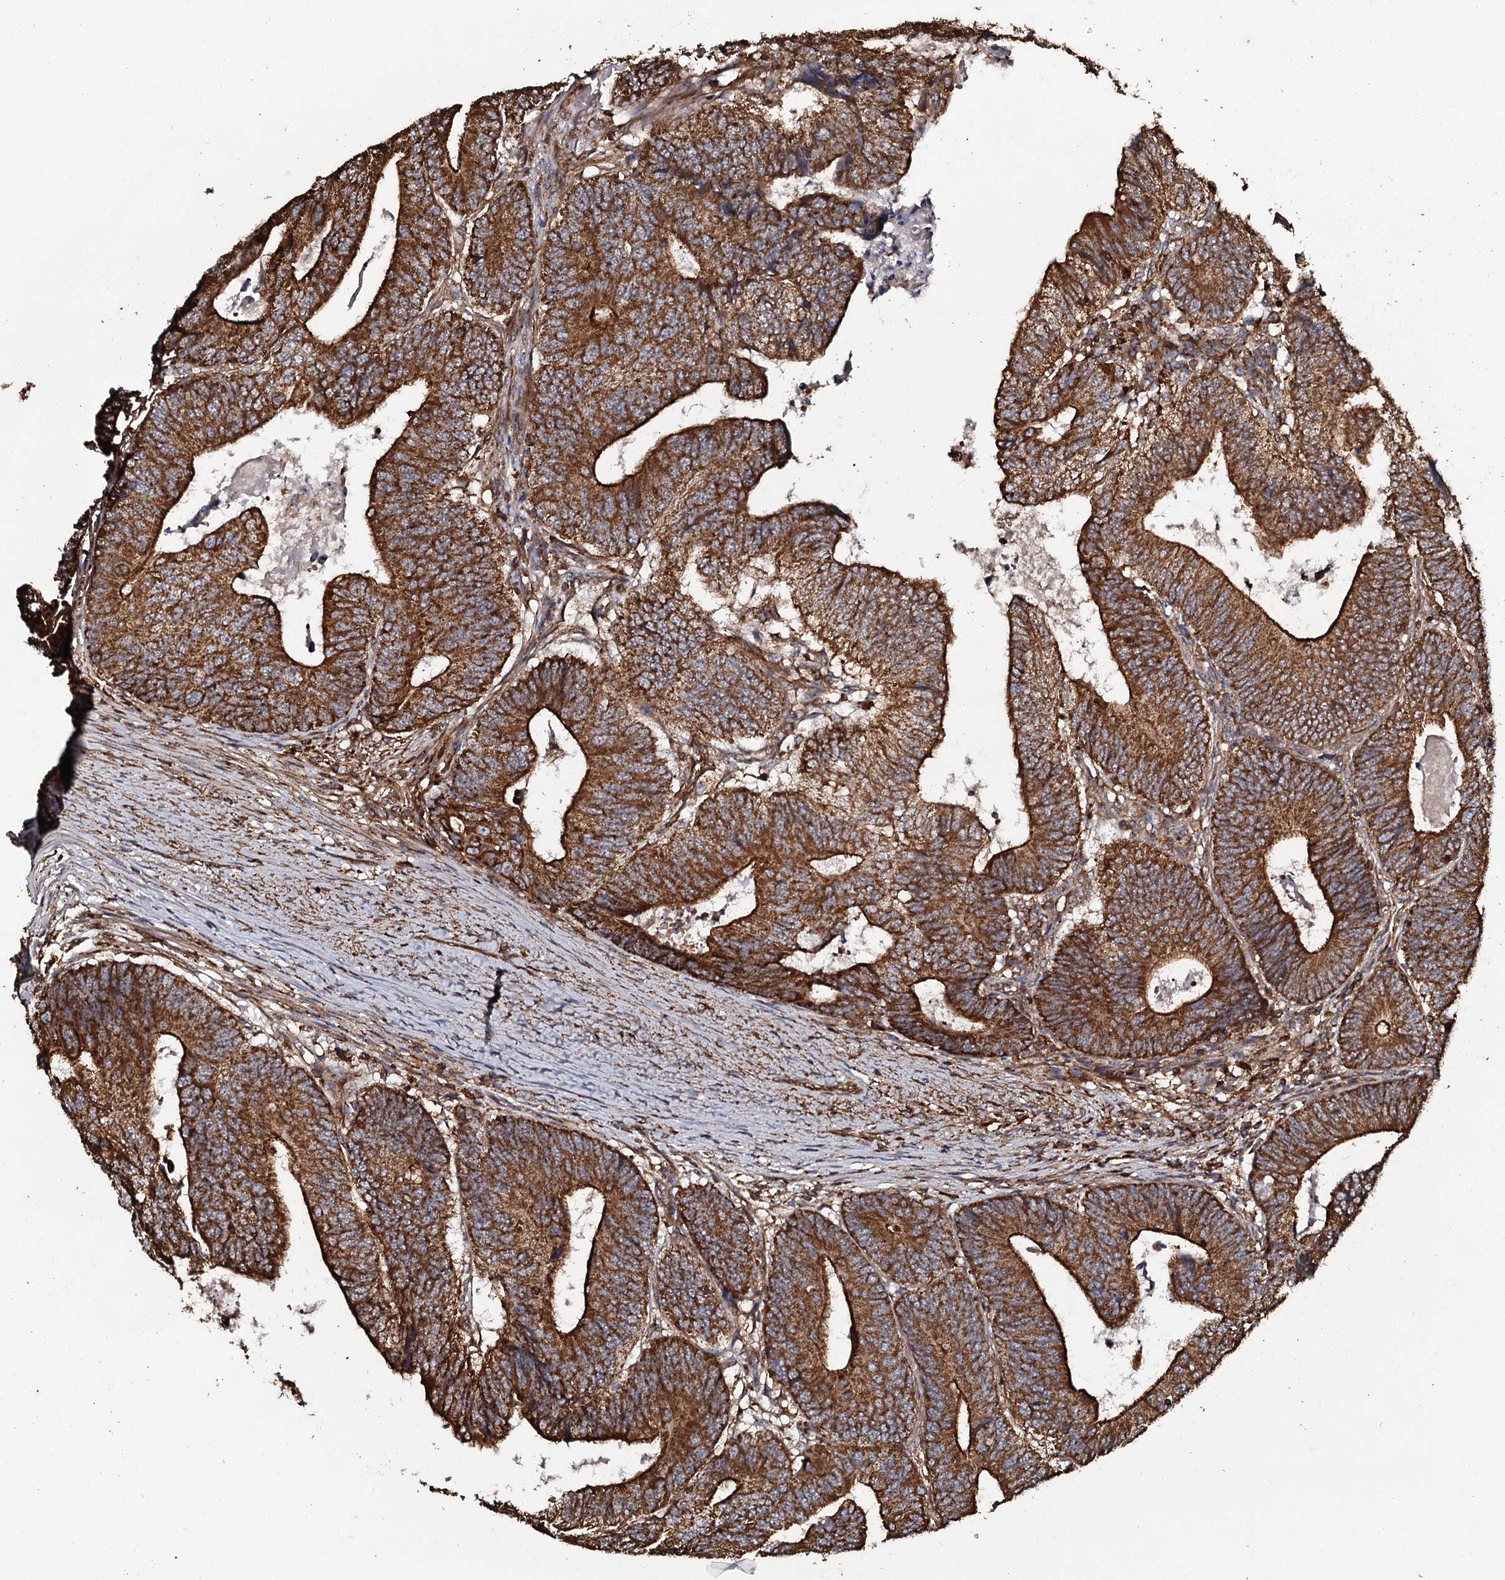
{"staining": {"intensity": "strong", "quantity": ">75%", "location": "cytoplasmic/membranous"}, "tissue": "colorectal cancer", "cell_type": "Tumor cells", "image_type": "cancer", "snomed": [{"axis": "morphology", "description": "Adenocarcinoma, NOS"}, {"axis": "topography", "description": "Colon"}], "caption": "The micrograph reveals staining of colorectal adenocarcinoma, revealing strong cytoplasmic/membranous protein staining (brown color) within tumor cells.", "gene": "VWA8", "patient": {"sex": "female", "age": 67}}